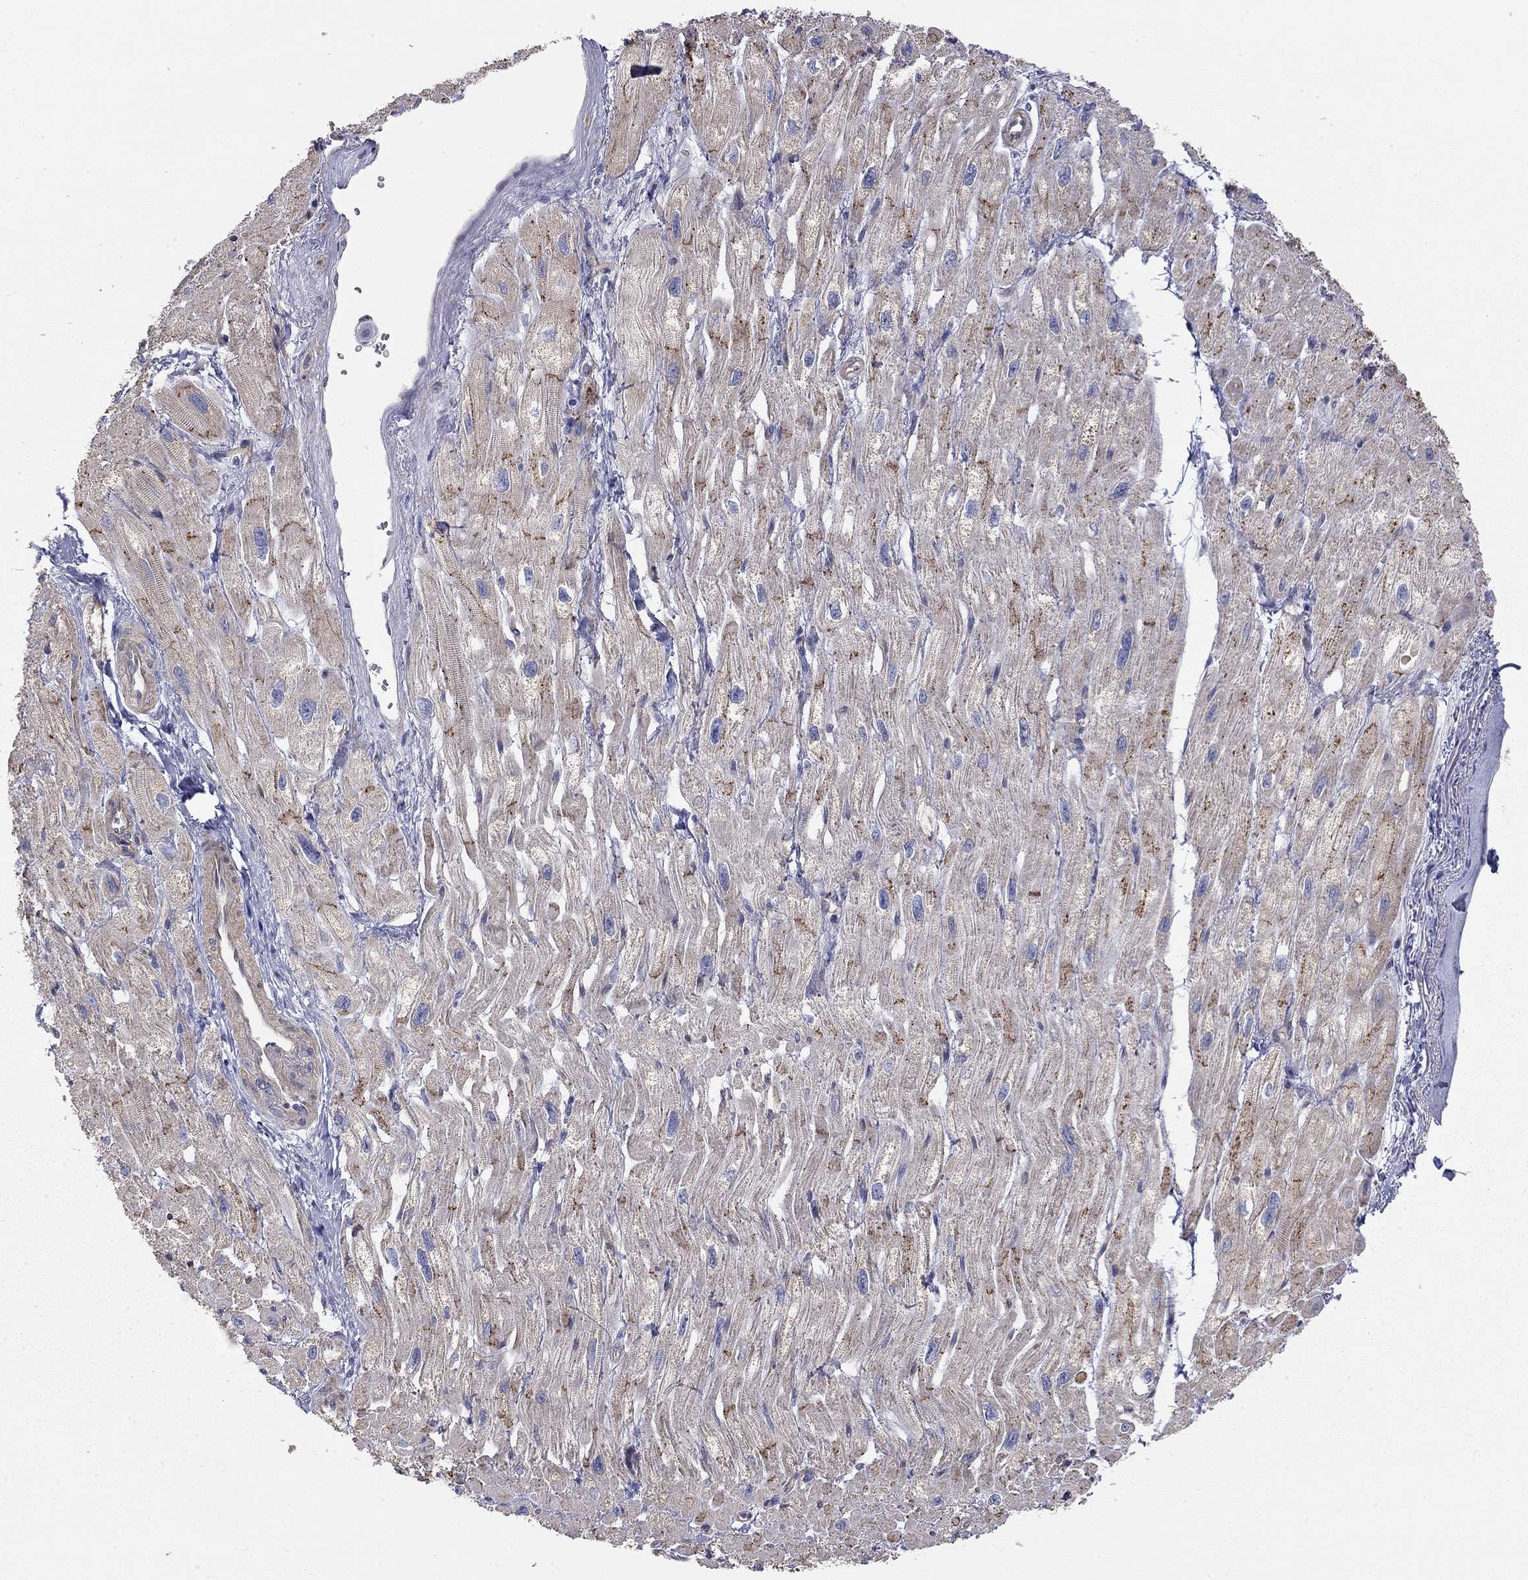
{"staining": {"intensity": "negative", "quantity": "none", "location": "none"}, "tissue": "heart muscle", "cell_type": "Cardiomyocytes", "image_type": "normal", "snomed": [{"axis": "morphology", "description": "Normal tissue, NOS"}, {"axis": "topography", "description": "Heart"}], "caption": "The histopathology image exhibits no staining of cardiomyocytes in unremarkable heart muscle. (IHC, brightfield microscopy, high magnification).", "gene": "PAPSS2", "patient": {"sex": "male", "age": 66}}